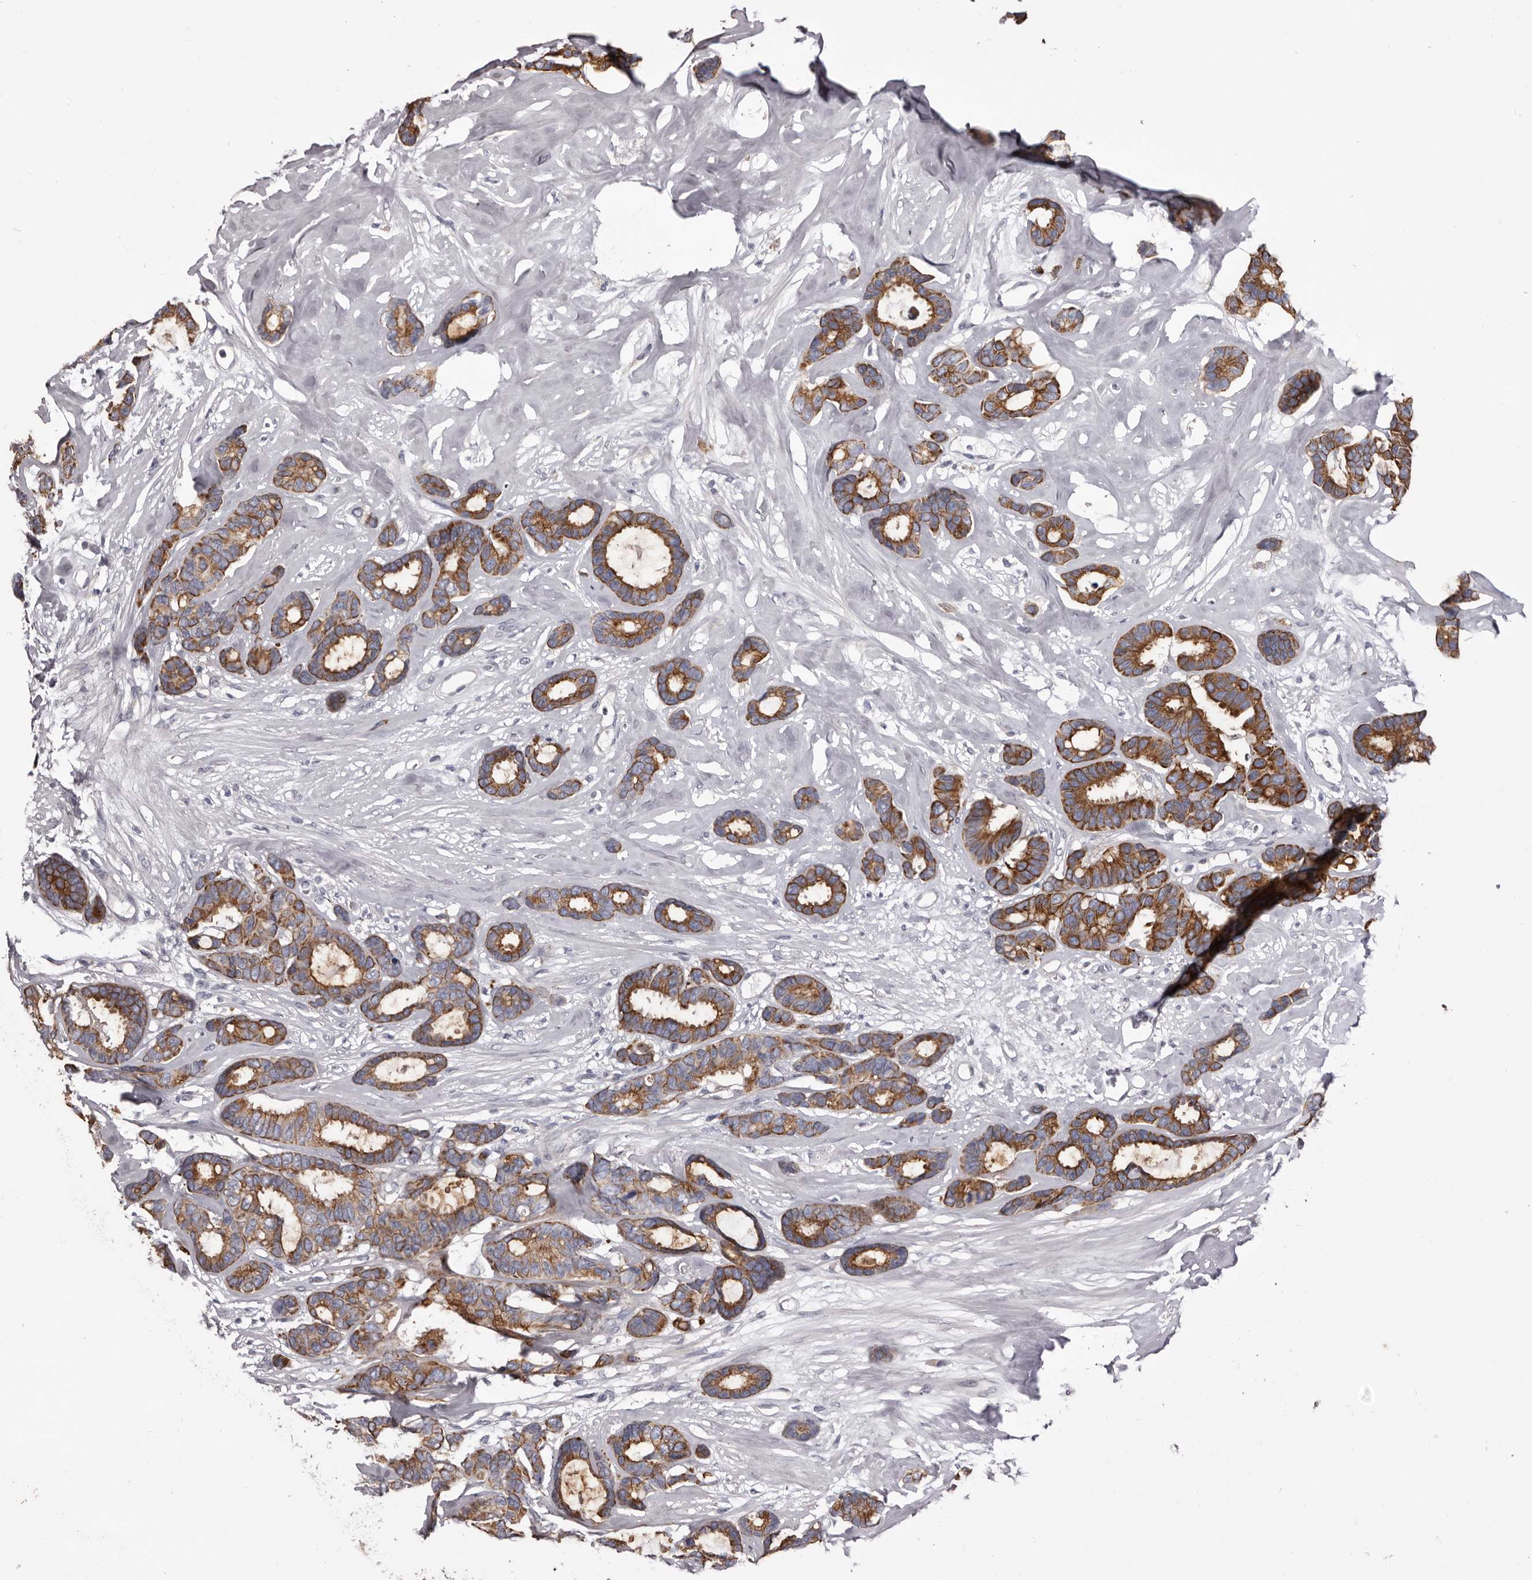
{"staining": {"intensity": "strong", "quantity": ">75%", "location": "cytoplasmic/membranous"}, "tissue": "breast cancer", "cell_type": "Tumor cells", "image_type": "cancer", "snomed": [{"axis": "morphology", "description": "Duct carcinoma"}, {"axis": "topography", "description": "Breast"}], "caption": "A high amount of strong cytoplasmic/membranous staining is present in about >75% of tumor cells in breast cancer (invasive ductal carcinoma) tissue. The staining was performed using DAB, with brown indicating positive protein expression. Nuclei are stained blue with hematoxylin.", "gene": "LPAR6", "patient": {"sex": "female", "age": 87}}